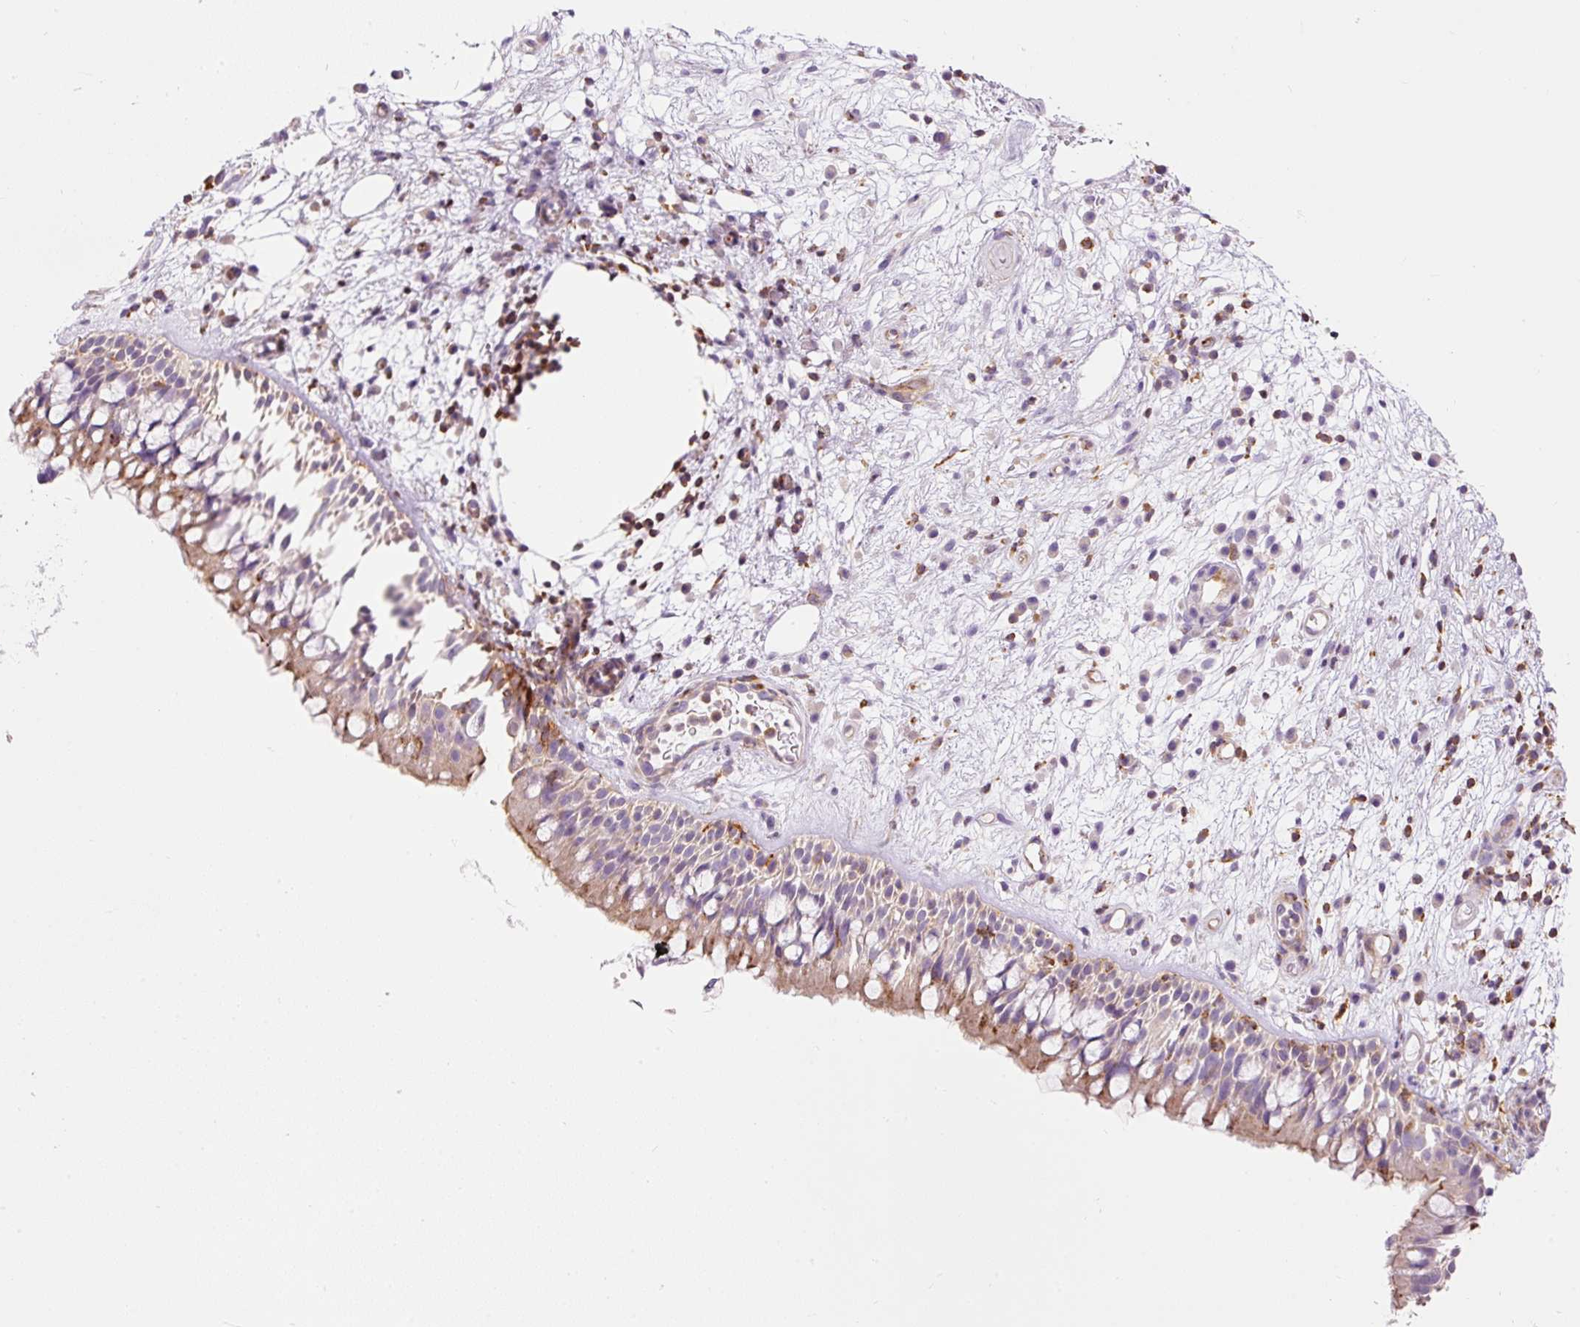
{"staining": {"intensity": "weak", "quantity": "25%-75%", "location": "cytoplasmic/membranous"}, "tissue": "nasopharynx", "cell_type": "Respiratory epithelial cells", "image_type": "normal", "snomed": [{"axis": "morphology", "description": "Normal tissue, NOS"}, {"axis": "morphology", "description": "Inflammation, NOS"}, {"axis": "topography", "description": "Nasopharynx"}], "caption": "Approximately 25%-75% of respiratory epithelial cells in unremarkable nasopharynx demonstrate weak cytoplasmic/membranous protein expression as visualized by brown immunohistochemical staining.", "gene": "DOK6", "patient": {"sex": "male", "age": 54}}